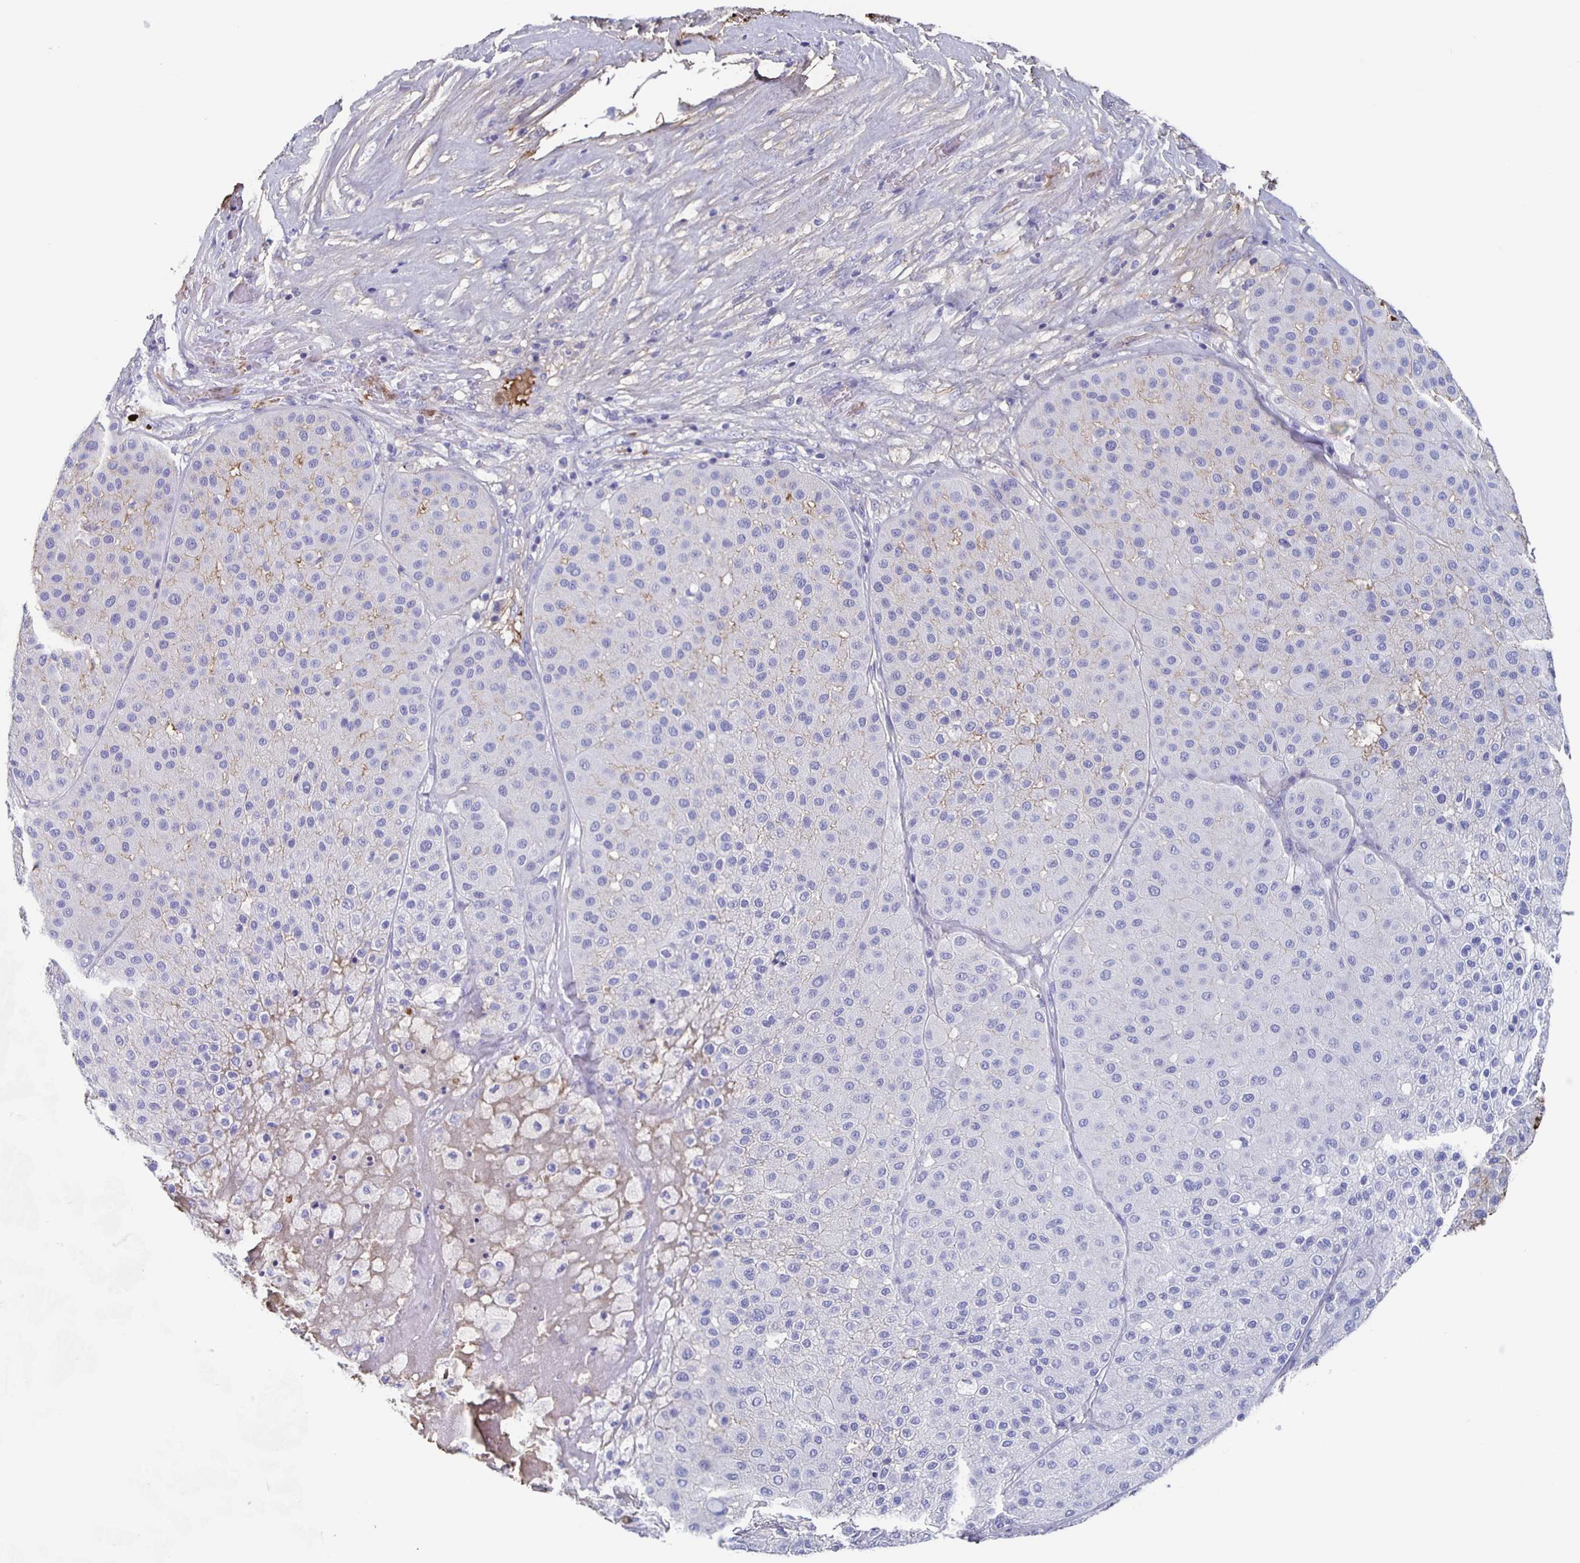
{"staining": {"intensity": "negative", "quantity": "none", "location": "none"}, "tissue": "melanoma", "cell_type": "Tumor cells", "image_type": "cancer", "snomed": [{"axis": "morphology", "description": "Malignant melanoma, Metastatic site"}, {"axis": "topography", "description": "Smooth muscle"}], "caption": "Immunohistochemistry of human melanoma displays no staining in tumor cells.", "gene": "FGA", "patient": {"sex": "male", "age": 41}}